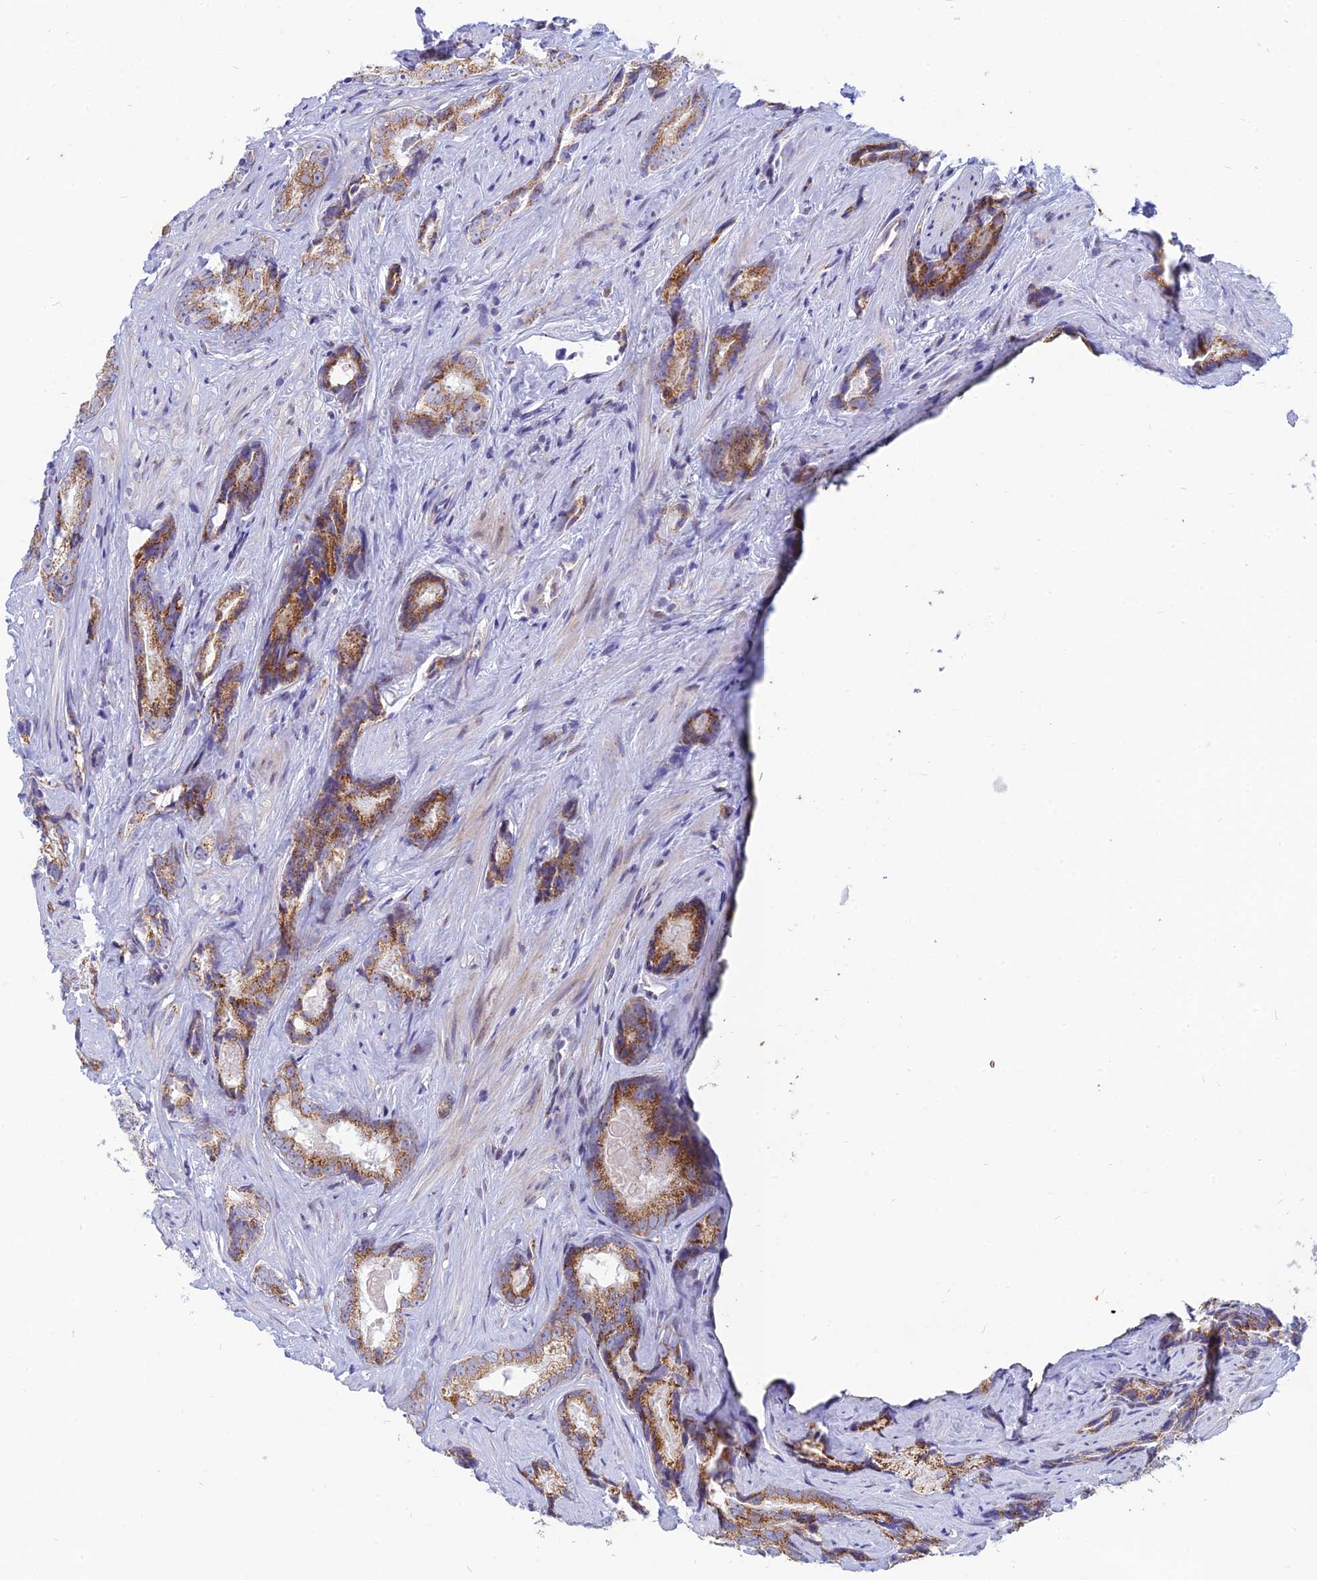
{"staining": {"intensity": "moderate", "quantity": ">75%", "location": "cytoplasmic/membranous"}, "tissue": "prostate cancer", "cell_type": "Tumor cells", "image_type": "cancer", "snomed": [{"axis": "morphology", "description": "Adenocarcinoma, High grade"}, {"axis": "topography", "description": "Prostate"}], "caption": "Human adenocarcinoma (high-grade) (prostate) stained with a brown dye reveals moderate cytoplasmic/membranous positive expression in approximately >75% of tumor cells.", "gene": "HHAT", "patient": {"sex": "male", "age": 66}}